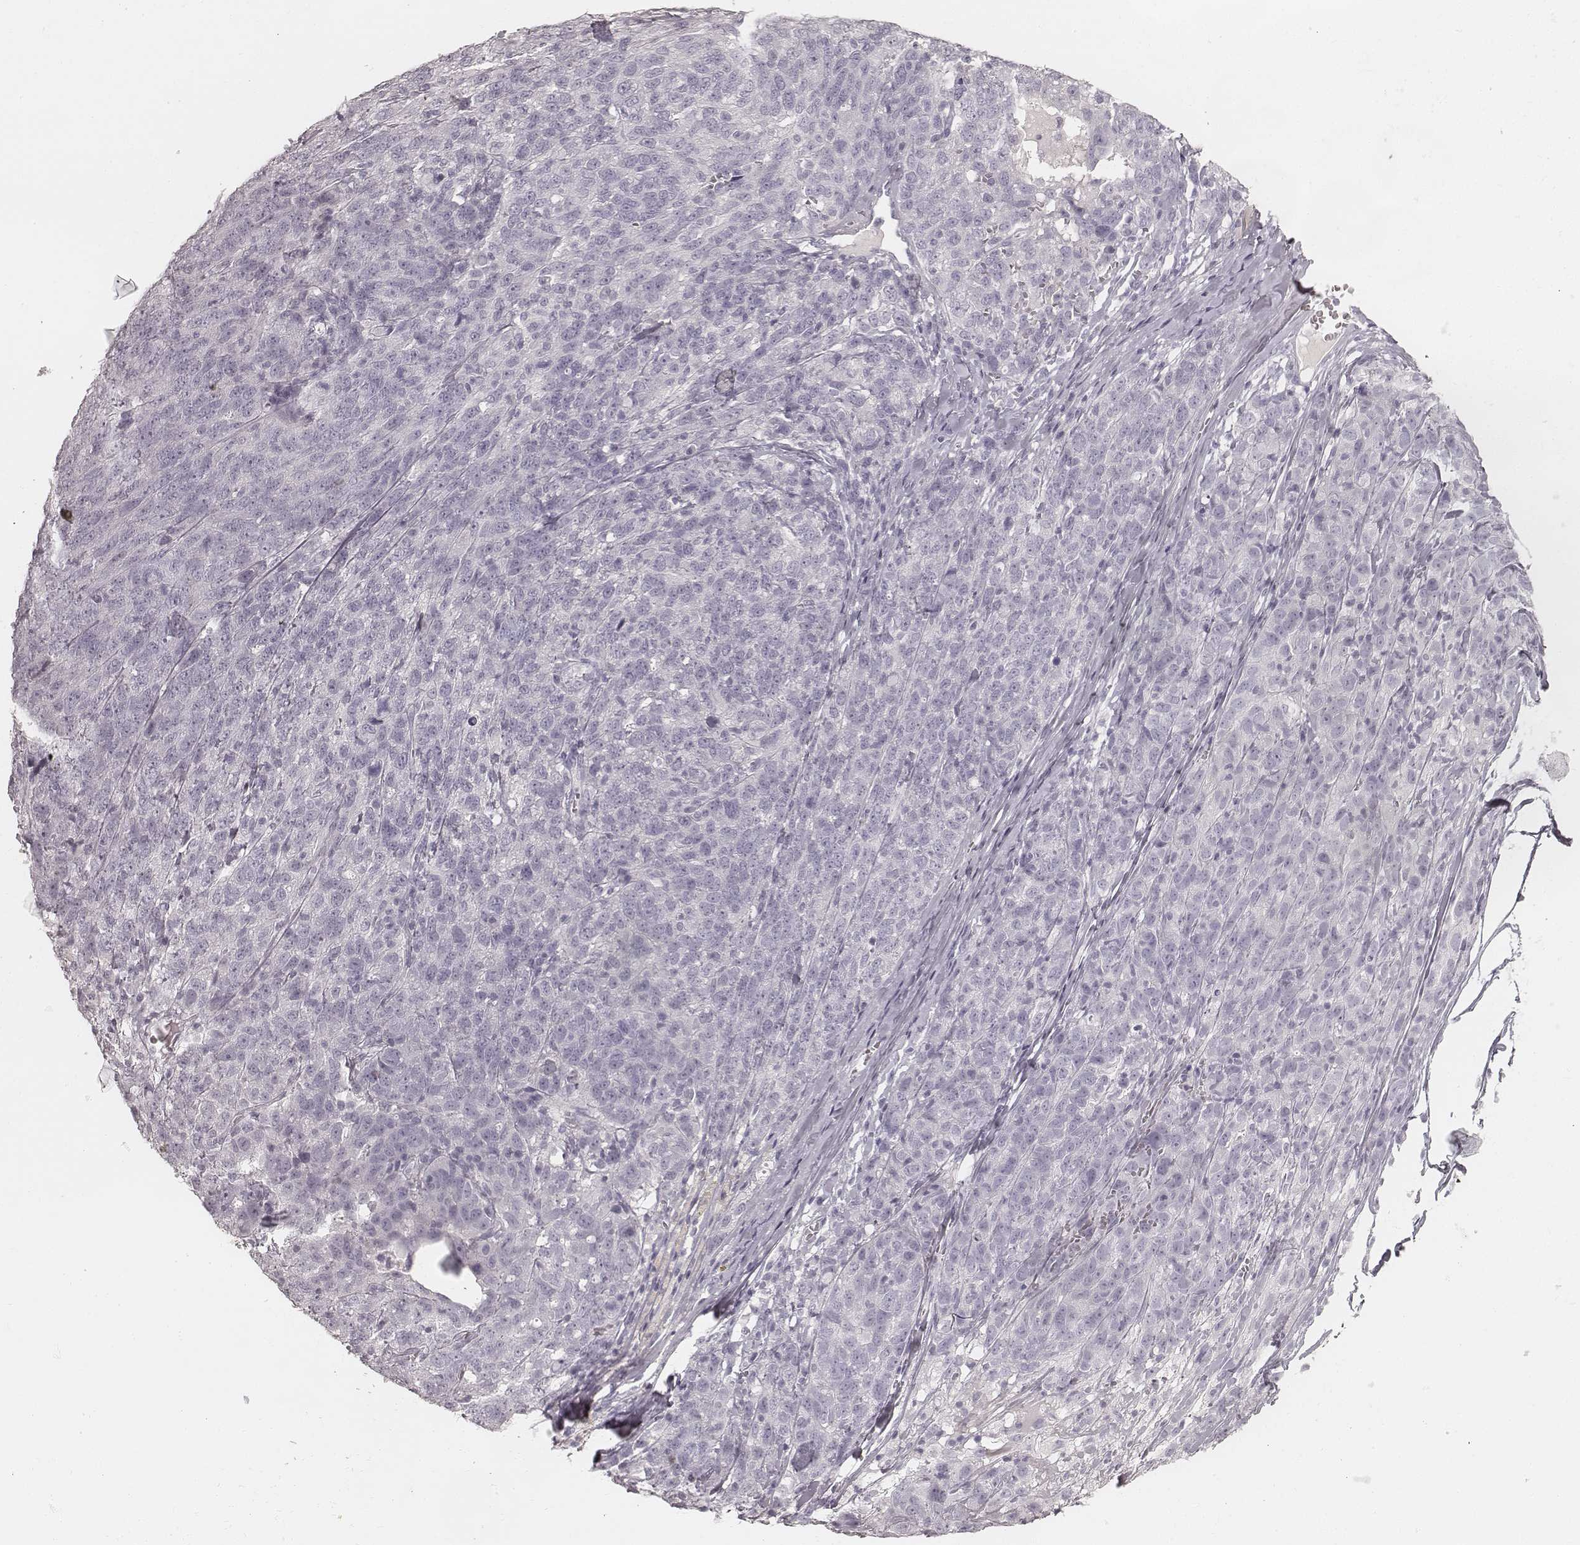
{"staining": {"intensity": "negative", "quantity": "none", "location": "none"}, "tissue": "ovarian cancer", "cell_type": "Tumor cells", "image_type": "cancer", "snomed": [{"axis": "morphology", "description": "Cystadenocarcinoma, serous, NOS"}, {"axis": "topography", "description": "Ovary"}], "caption": "High power microscopy image of an immunohistochemistry image of ovarian serous cystadenocarcinoma, revealing no significant expression in tumor cells. Nuclei are stained in blue.", "gene": "KRT31", "patient": {"sex": "female", "age": 71}}